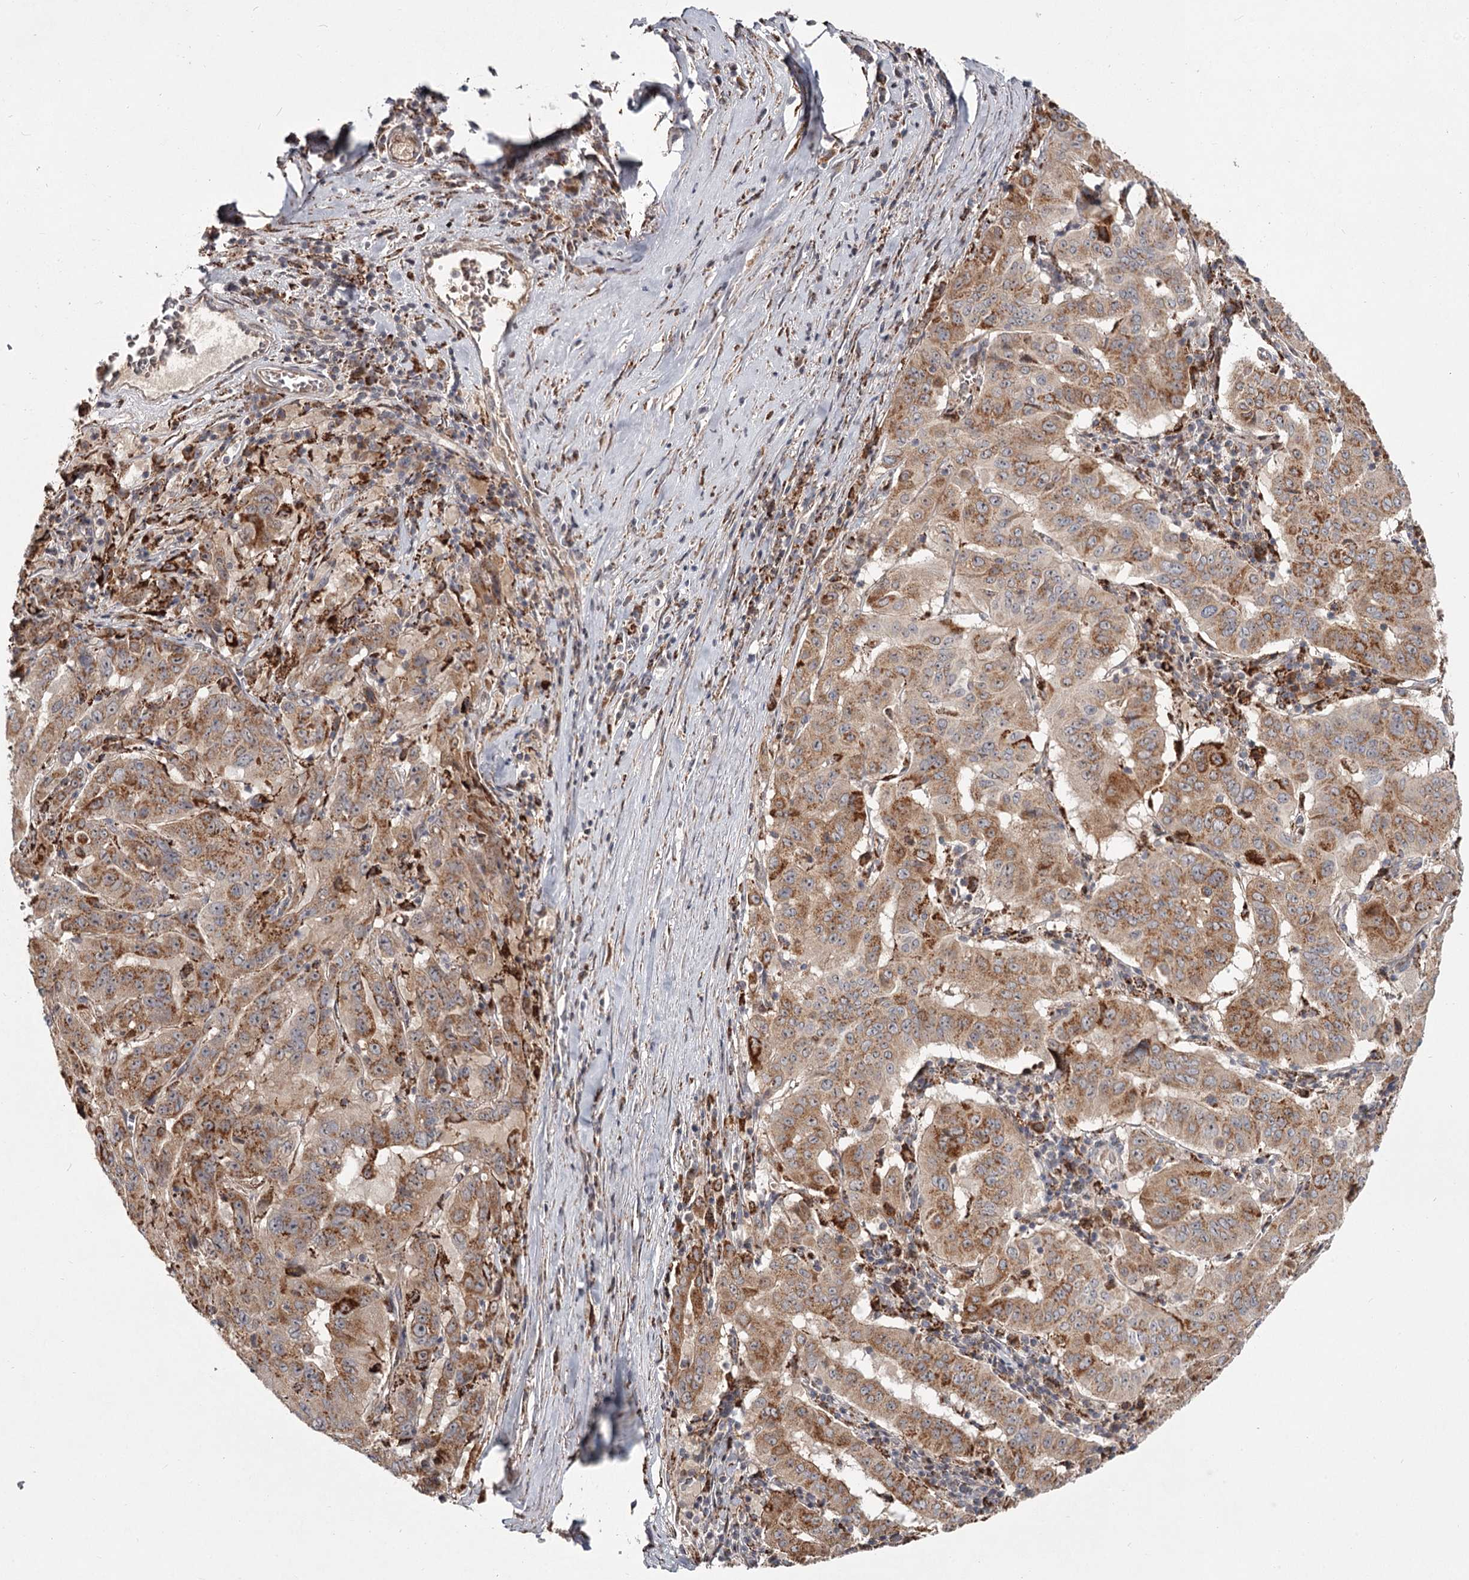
{"staining": {"intensity": "moderate", "quantity": ">75%", "location": "cytoplasmic/membranous"}, "tissue": "pancreatic cancer", "cell_type": "Tumor cells", "image_type": "cancer", "snomed": [{"axis": "morphology", "description": "Adenocarcinoma, NOS"}, {"axis": "topography", "description": "Pancreas"}], "caption": "Human pancreatic cancer (adenocarcinoma) stained for a protein (brown) displays moderate cytoplasmic/membranous positive staining in about >75% of tumor cells.", "gene": "CDC123", "patient": {"sex": "male", "age": 63}}